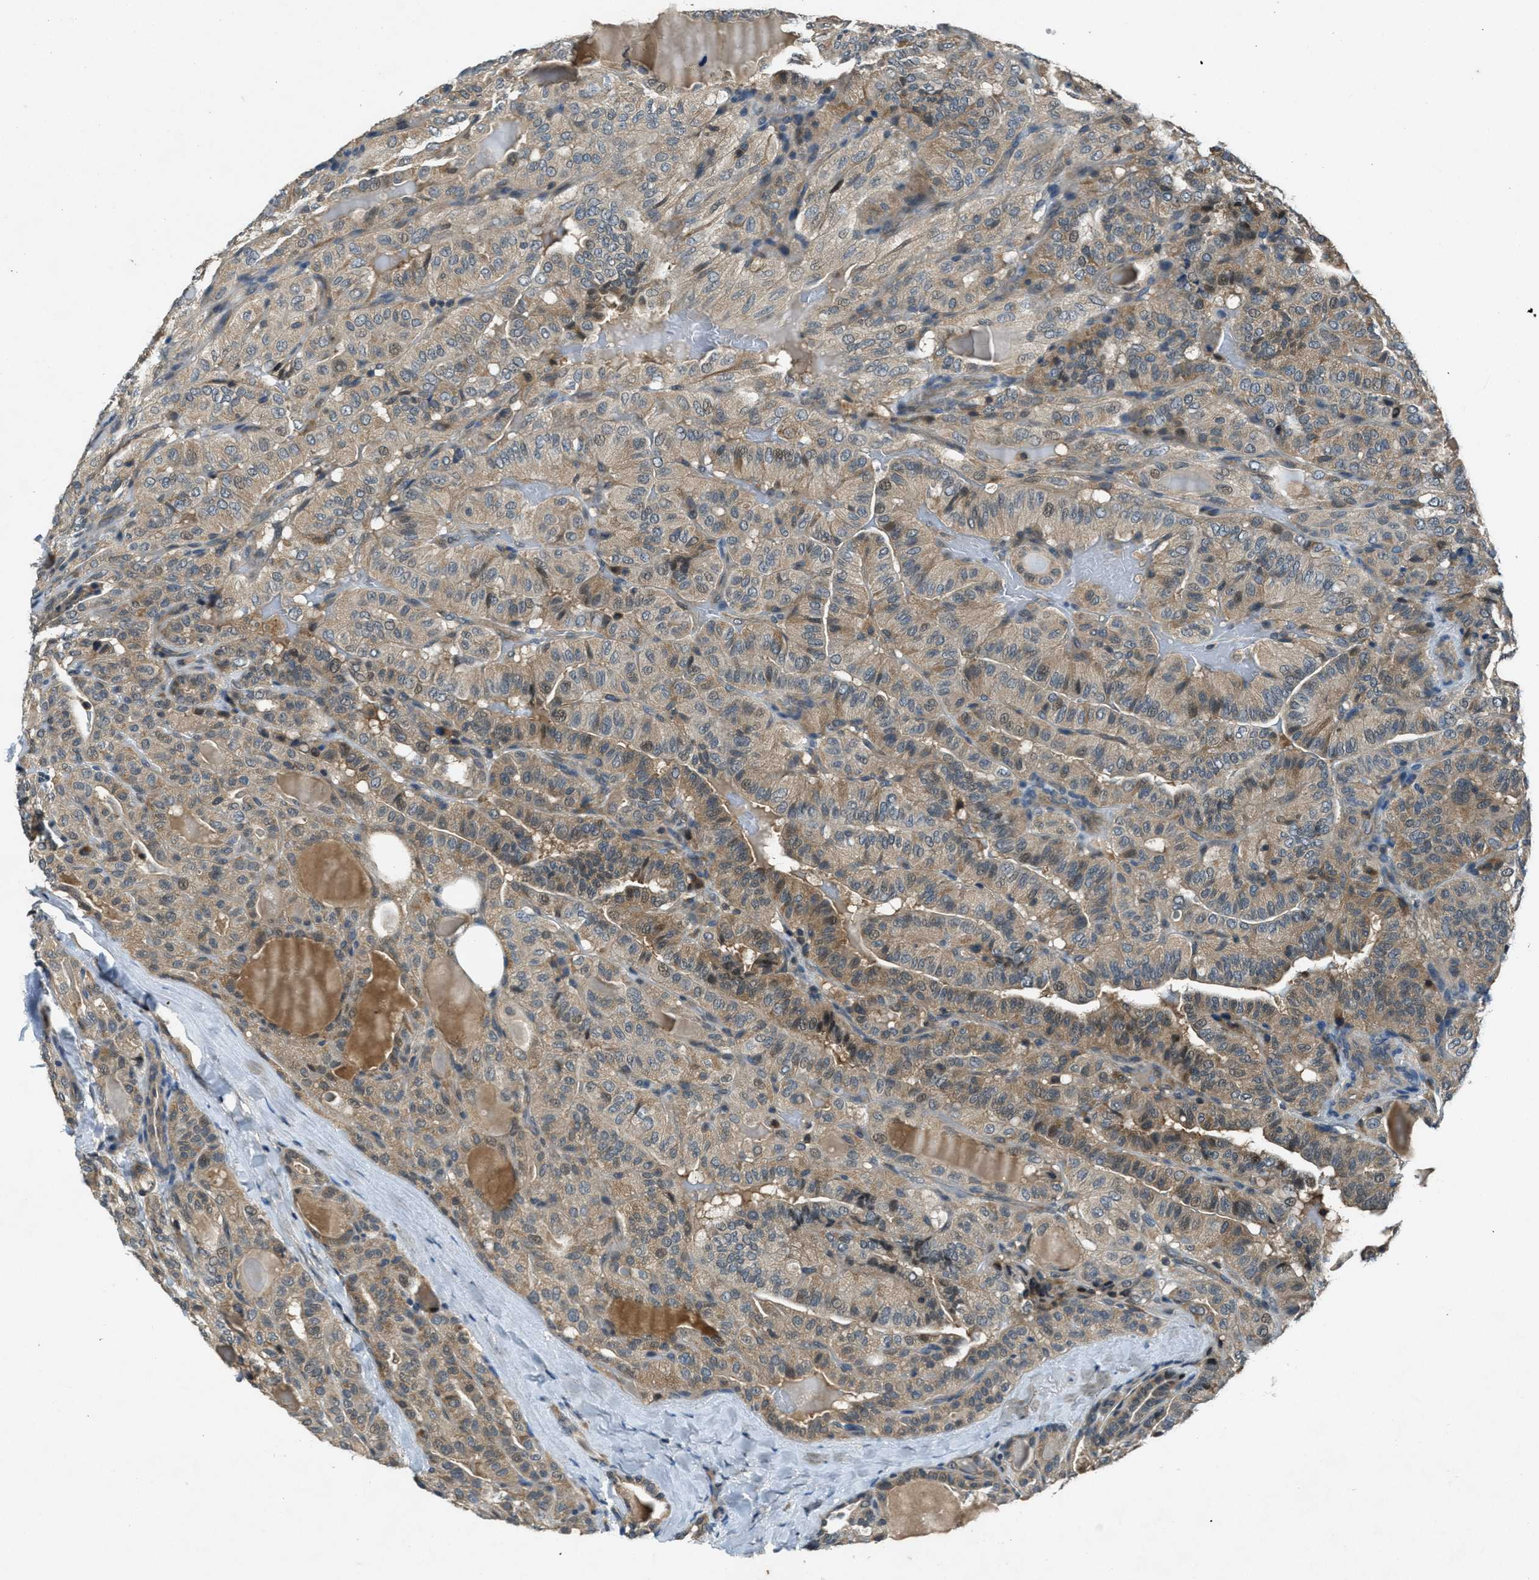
{"staining": {"intensity": "weak", "quantity": ">75%", "location": "cytoplasmic/membranous"}, "tissue": "thyroid cancer", "cell_type": "Tumor cells", "image_type": "cancer", "snomed": [{"axis": "morphology", "description": "Papillary adenocarcinoma, NOS"}, {"axis": "topography", "description": "Thyroid gland"}], "caption": "This micrograph reveals thyroid cancer (papillary adenocarcinoma) stained with IHC to label a protein in brown. The cytoplasmic/membranous of tumor cells show weak positivity for the protein. Nuclei are counter-stained blue.", "gene": "DUSP6", "patient": {"sex": "male", "age": 77}}